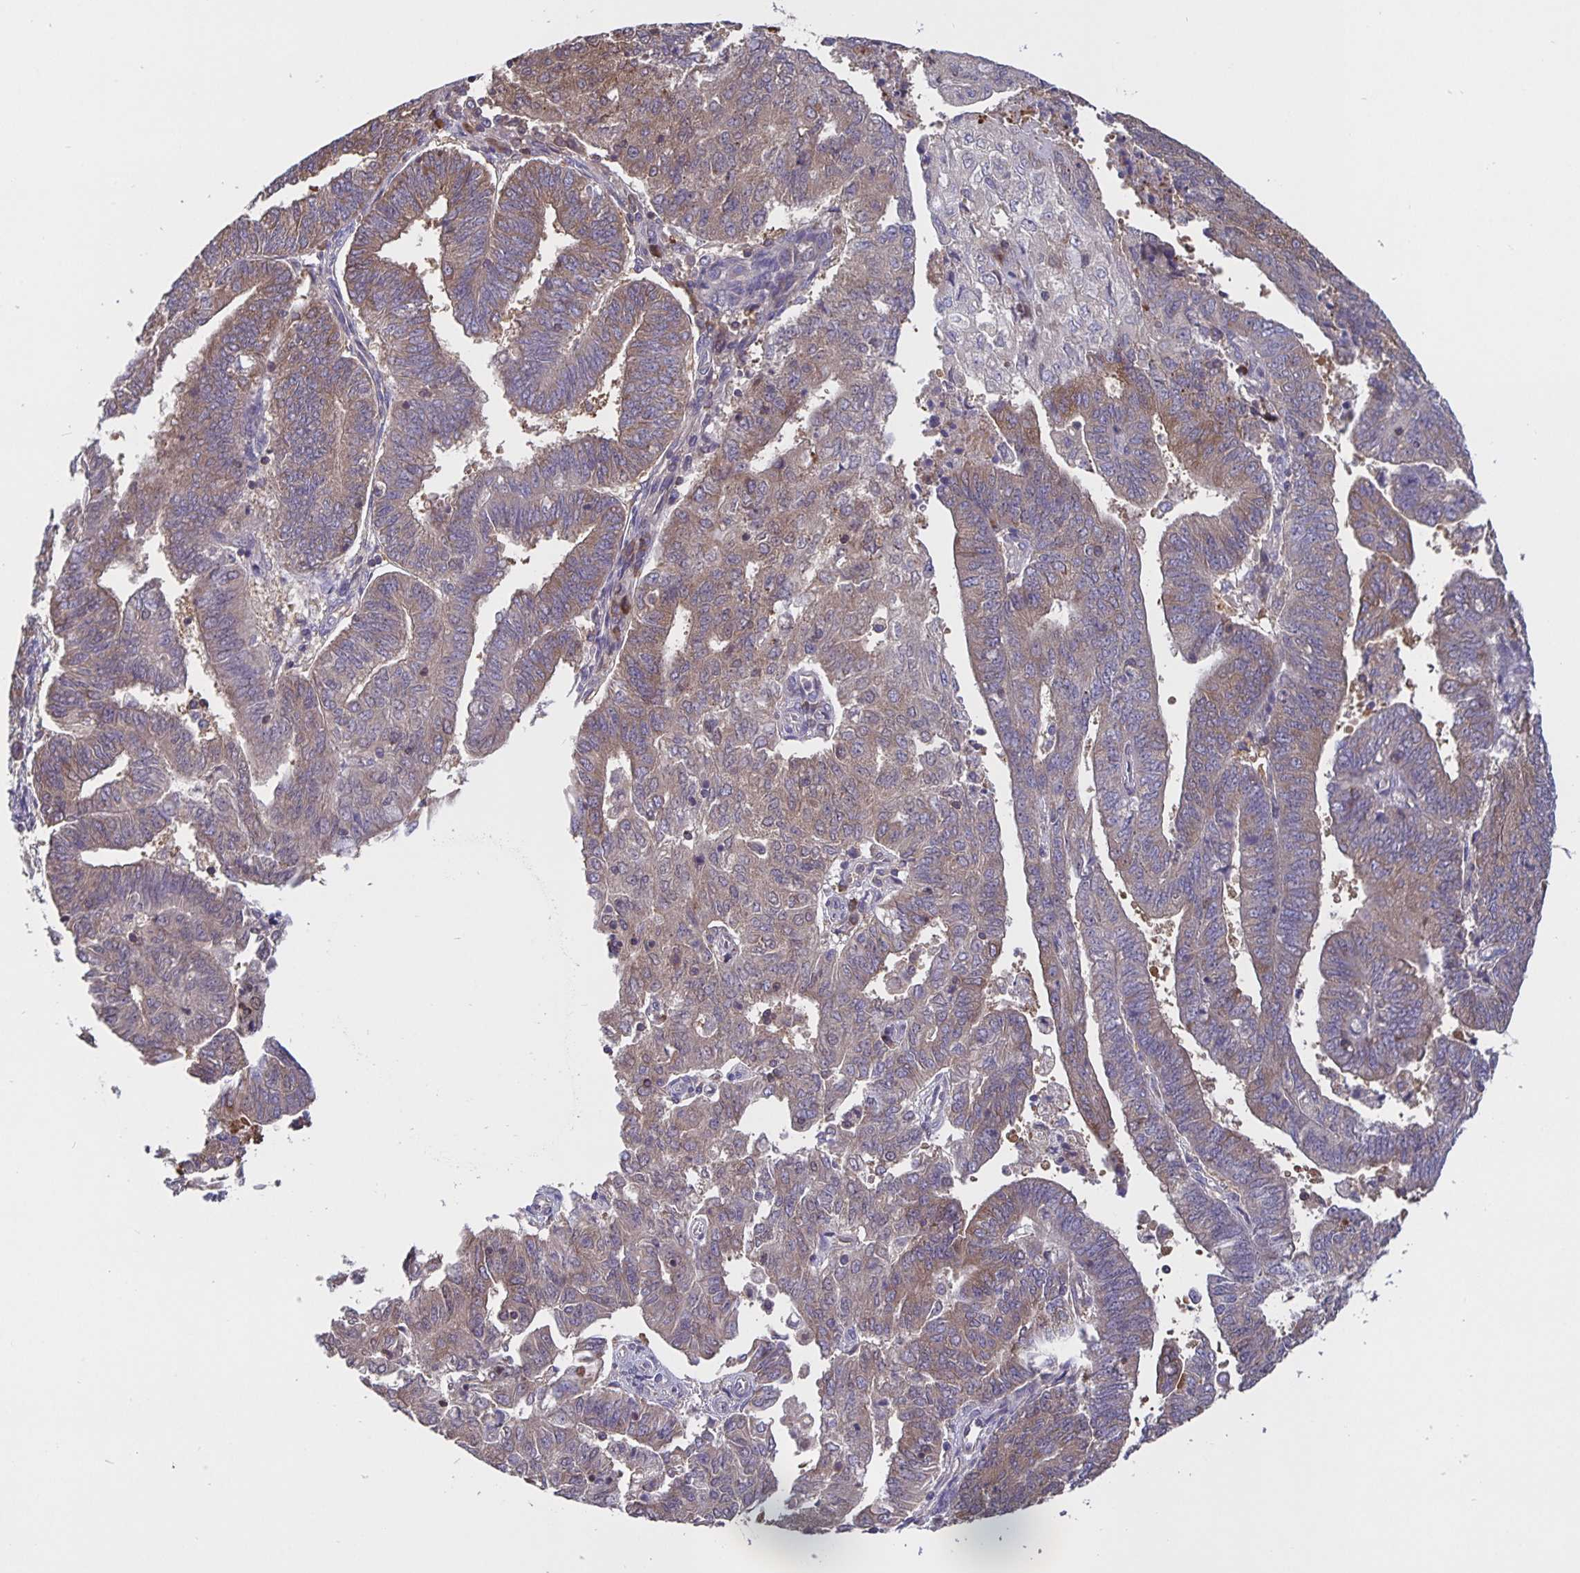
{"staining": {"intensity": "weak", "quantity": ">75%", "location": "cytoplasmic/membranous"}, "tissue": "endometrial cancer", "cell_type": "Tumor cells", "image_type": "cancer", "snomed": [{"axis": "morphology", "description": "Adenocarcinoma, NOS"}, {"axis": "topography", "description": "Endometrium"}], "caption": "IHC of human endometrial cancer exhibits low levels of weak cytoplasmic/membranous staining in approximately >75% of tumor cells.", "gene": "FEM1C", "patient": {"sex": "female", "age": 82}}